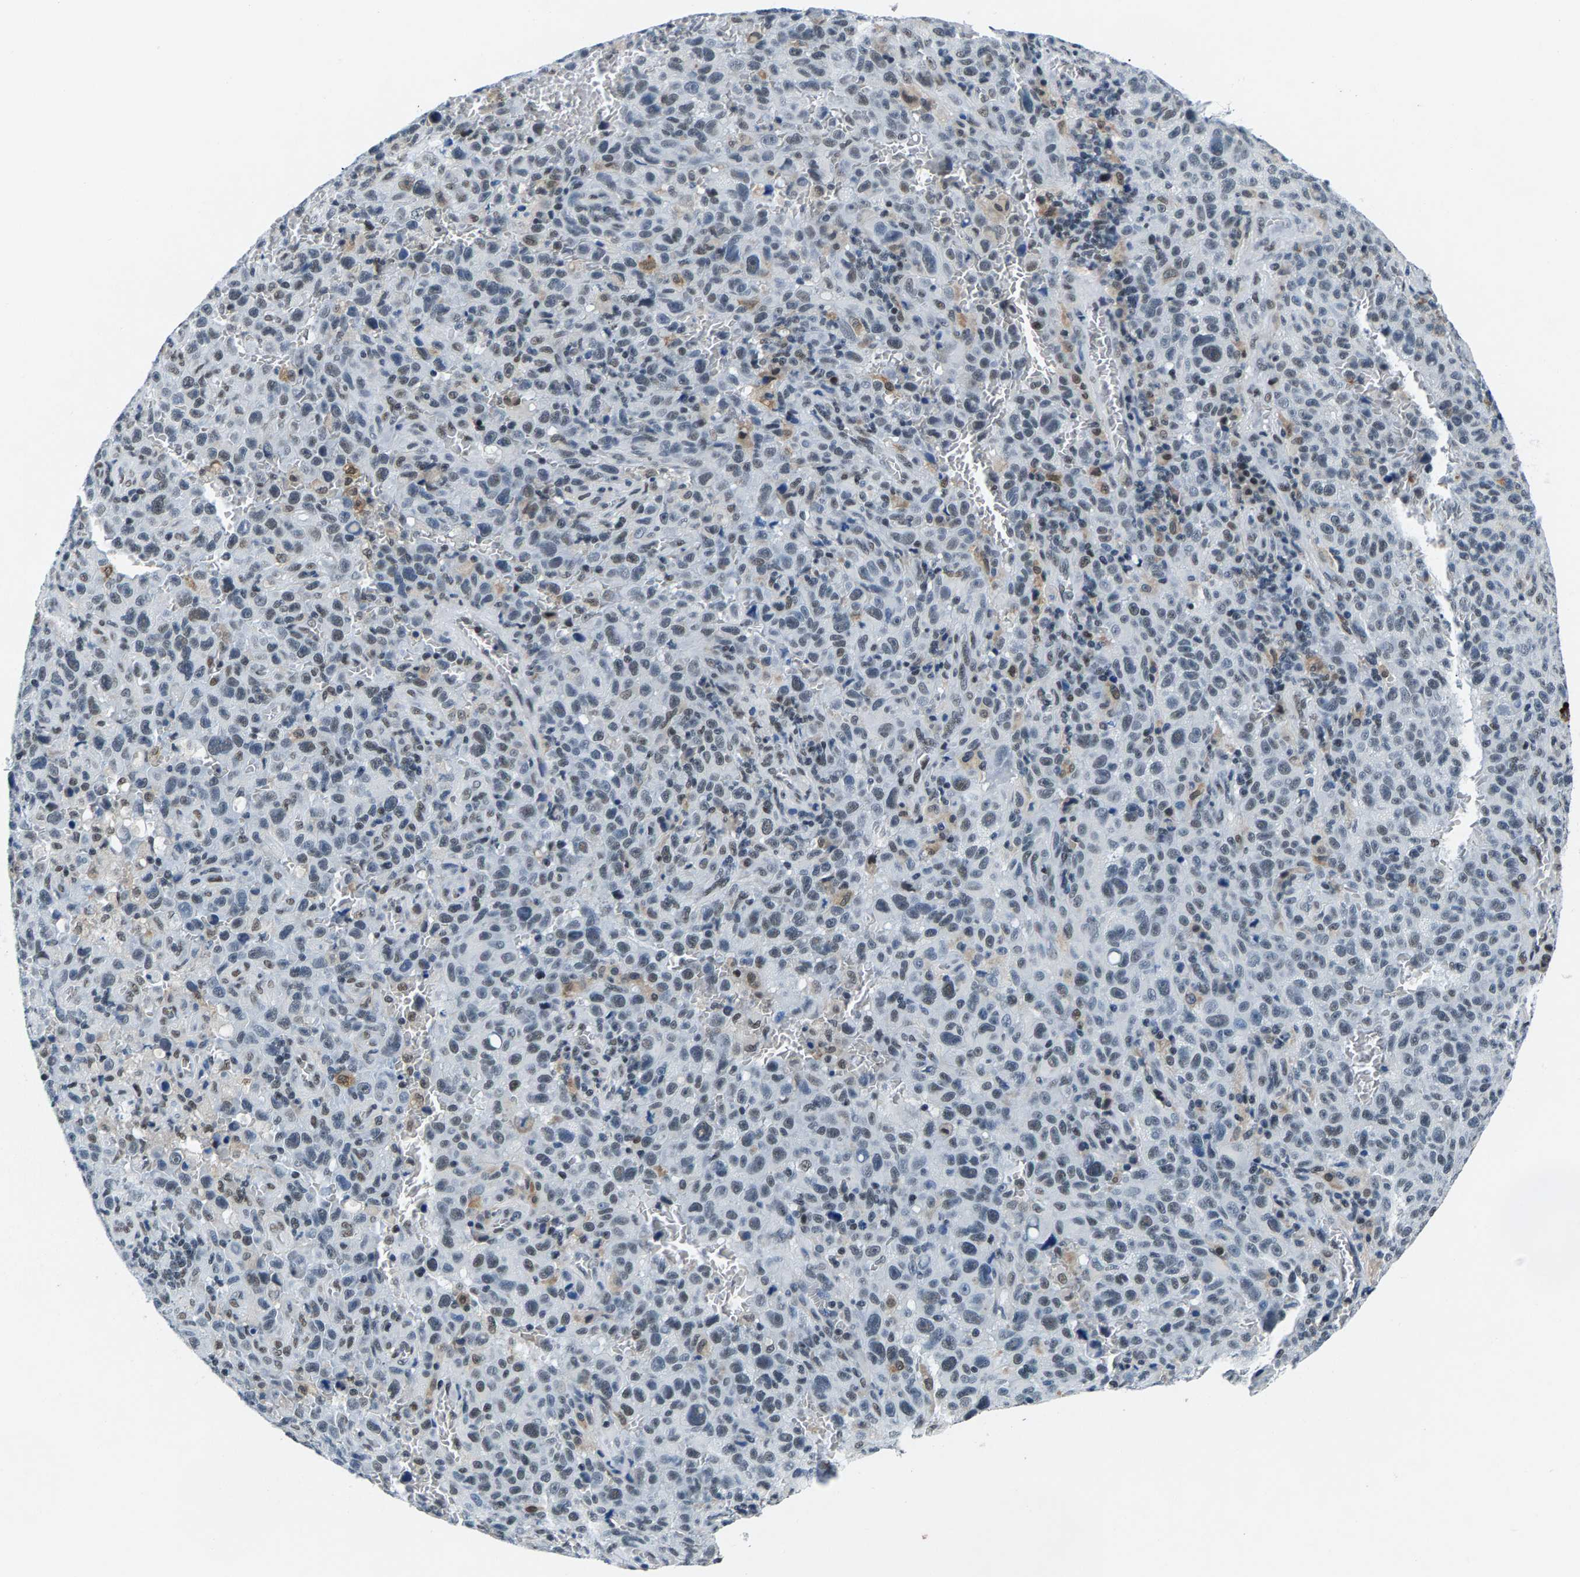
{"staining": {"intensity": "weak", "quantity": "<25%", "location": "nuclear"}, "tissue": "melanoma", "cell_type": "Tumor cells", "image_type": "cancer", "snomed": [{"axis": "morphology", "description": "Malignant melanoma, NOS"}, {"axis": "topography", "description": "Skin"}], "caption": "Tumor cells show no significant protein expression in melanoma.", "gene": "ATF2", "patient": {"sex": "female", "age": 82}}